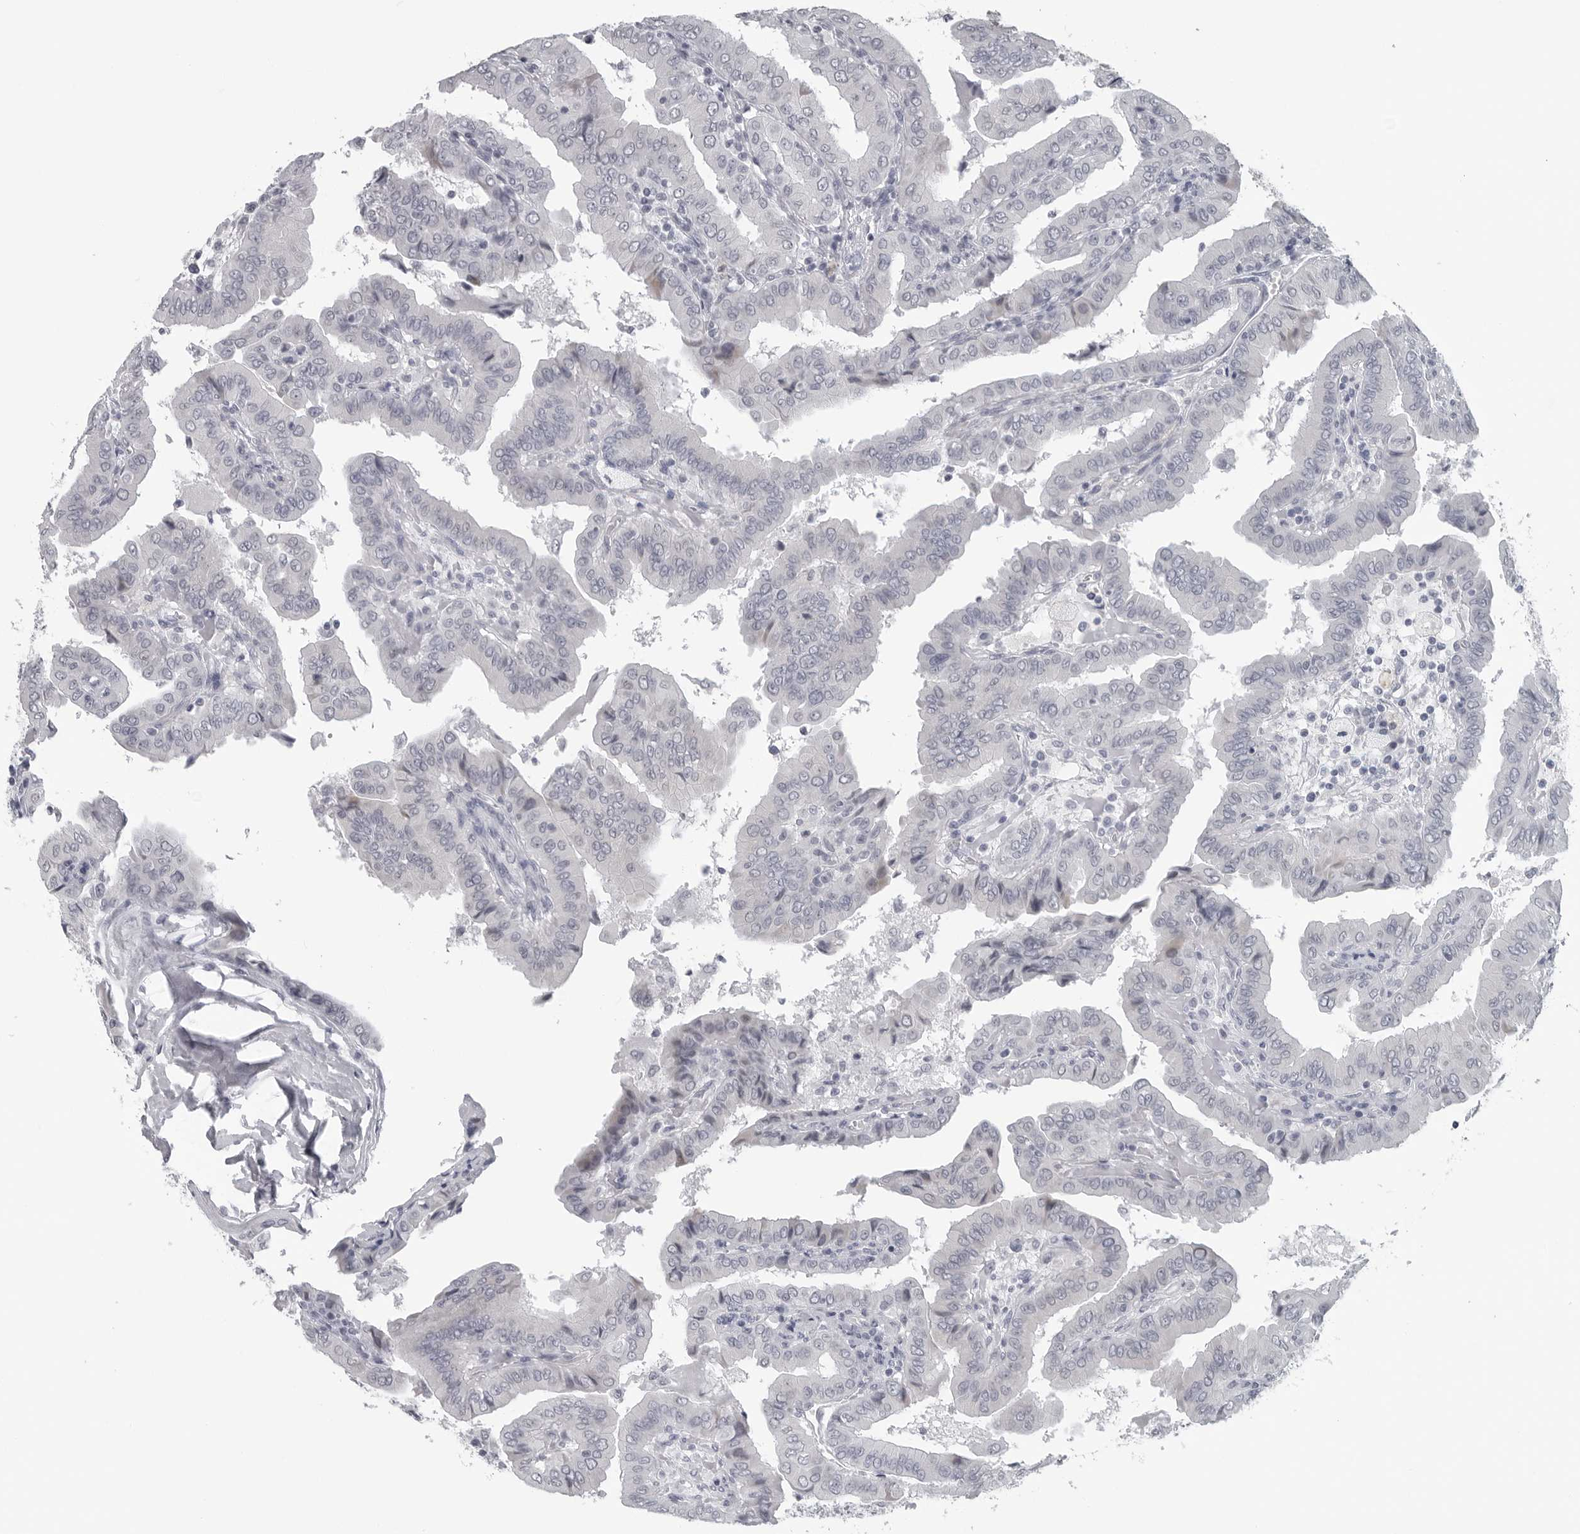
{"staining": {"intensity": "negative", "quantity": "none", "location": "none"}, "tissue": "thyroid cancer", "cell_type": "Tumor cells", "image_type": "cancer", "snomed": [{"axis": "morphology", "description": "Papillary adenocarcinoma, NOS"}, {"axis": "topography", "description": "Thyroid gland"}], "caption": "An immunohistochemistry (IHC) micrograph of thyroid cancer is shown. There is no staining in tumor cells of thyroid cancer.", "gene": "OPLAH", "patient": {"sex": "male", "age": 33}}